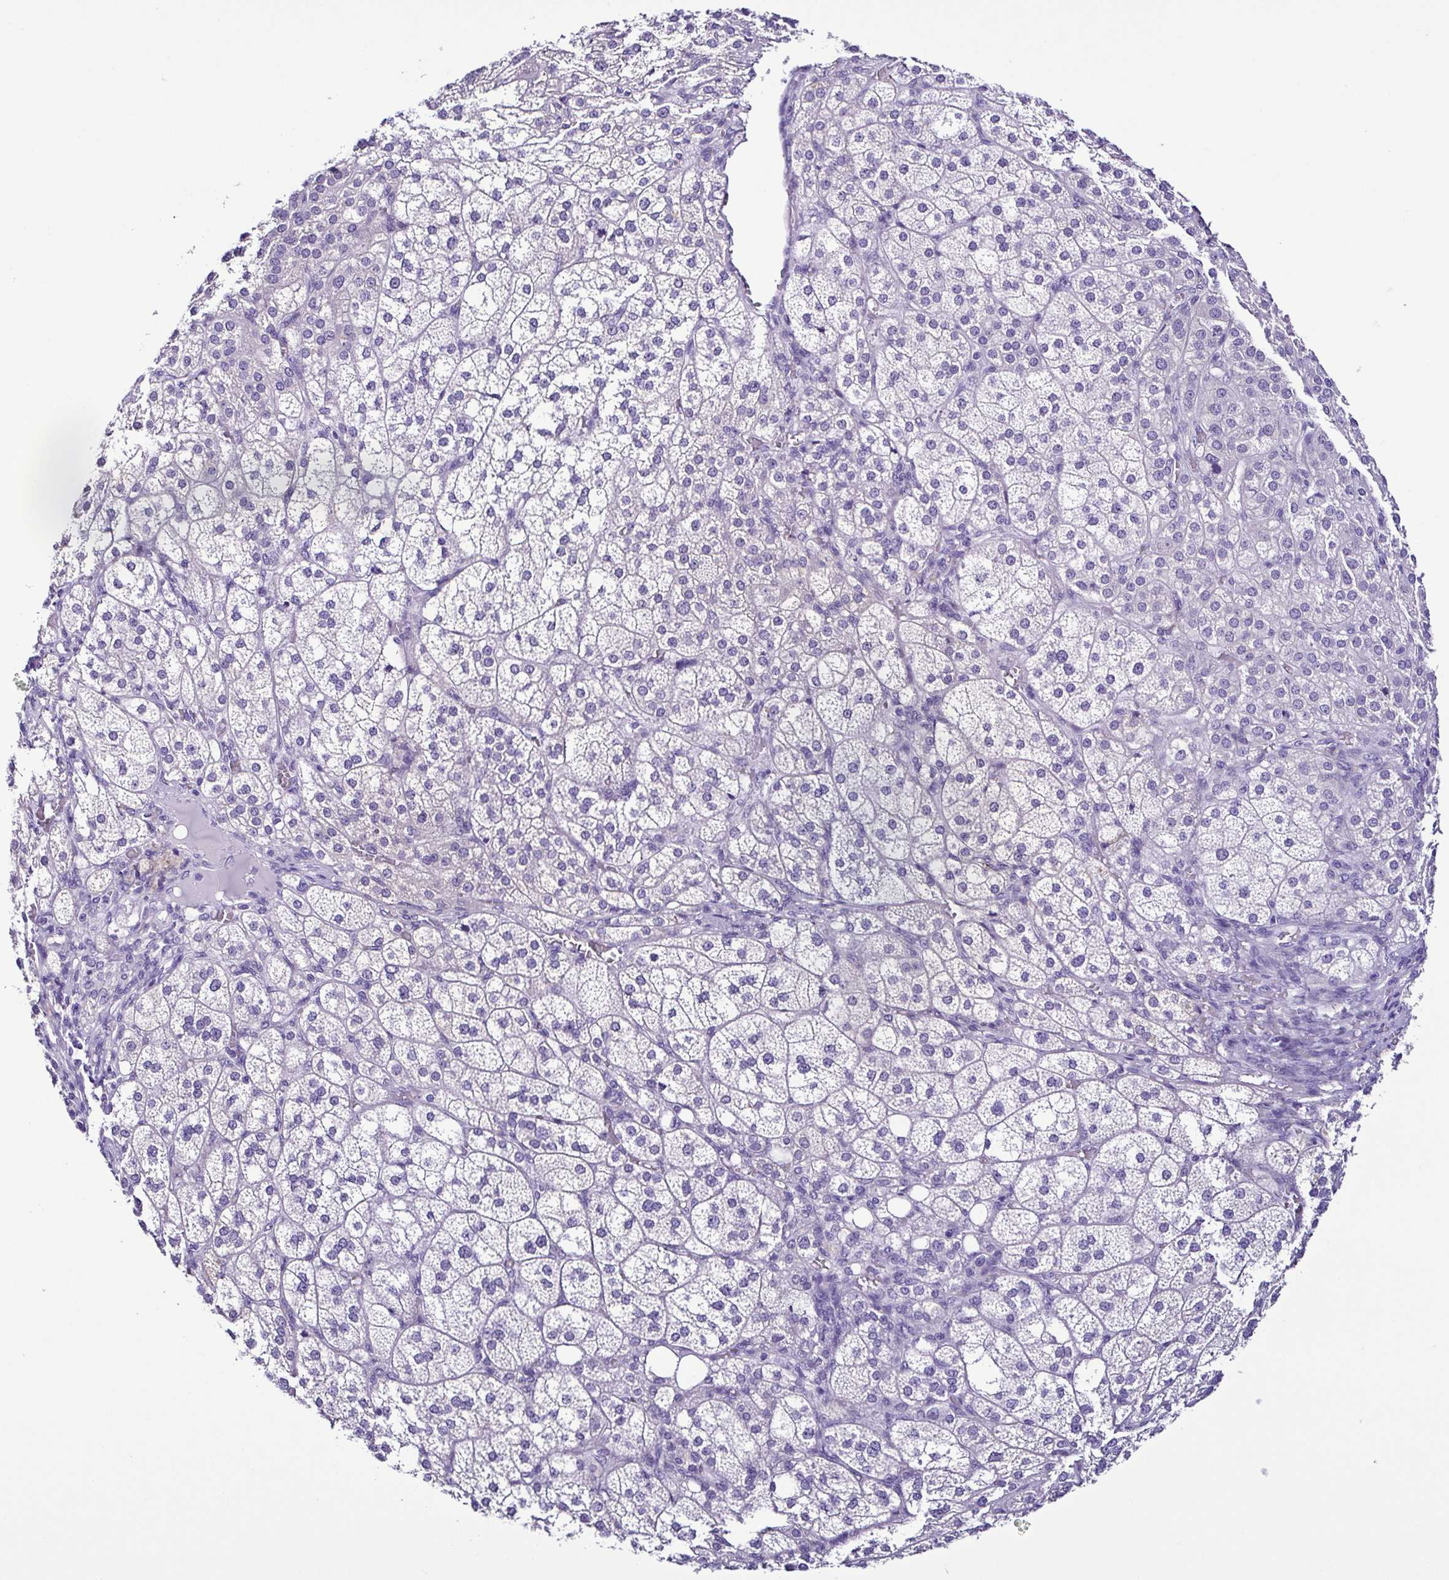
{"staining": {"intensity": "negative", "quantity": "none", "location": "none"}, "tissue": "adrenal gland", "cell_type": "Glandular cells", "image_type": "normal", "snomed": [{"axis": "morphology", "description": "Normal tissue, NOS"}, {"axis": "topography", "description": "Adrenal gland"}], "caption": "This is an immunohistochemistry (IHC) image of benign adrenal gland. There is no positivity in glandular cells.", "gene": "SRL", "patient": {"sex": "female", "age": 60}}